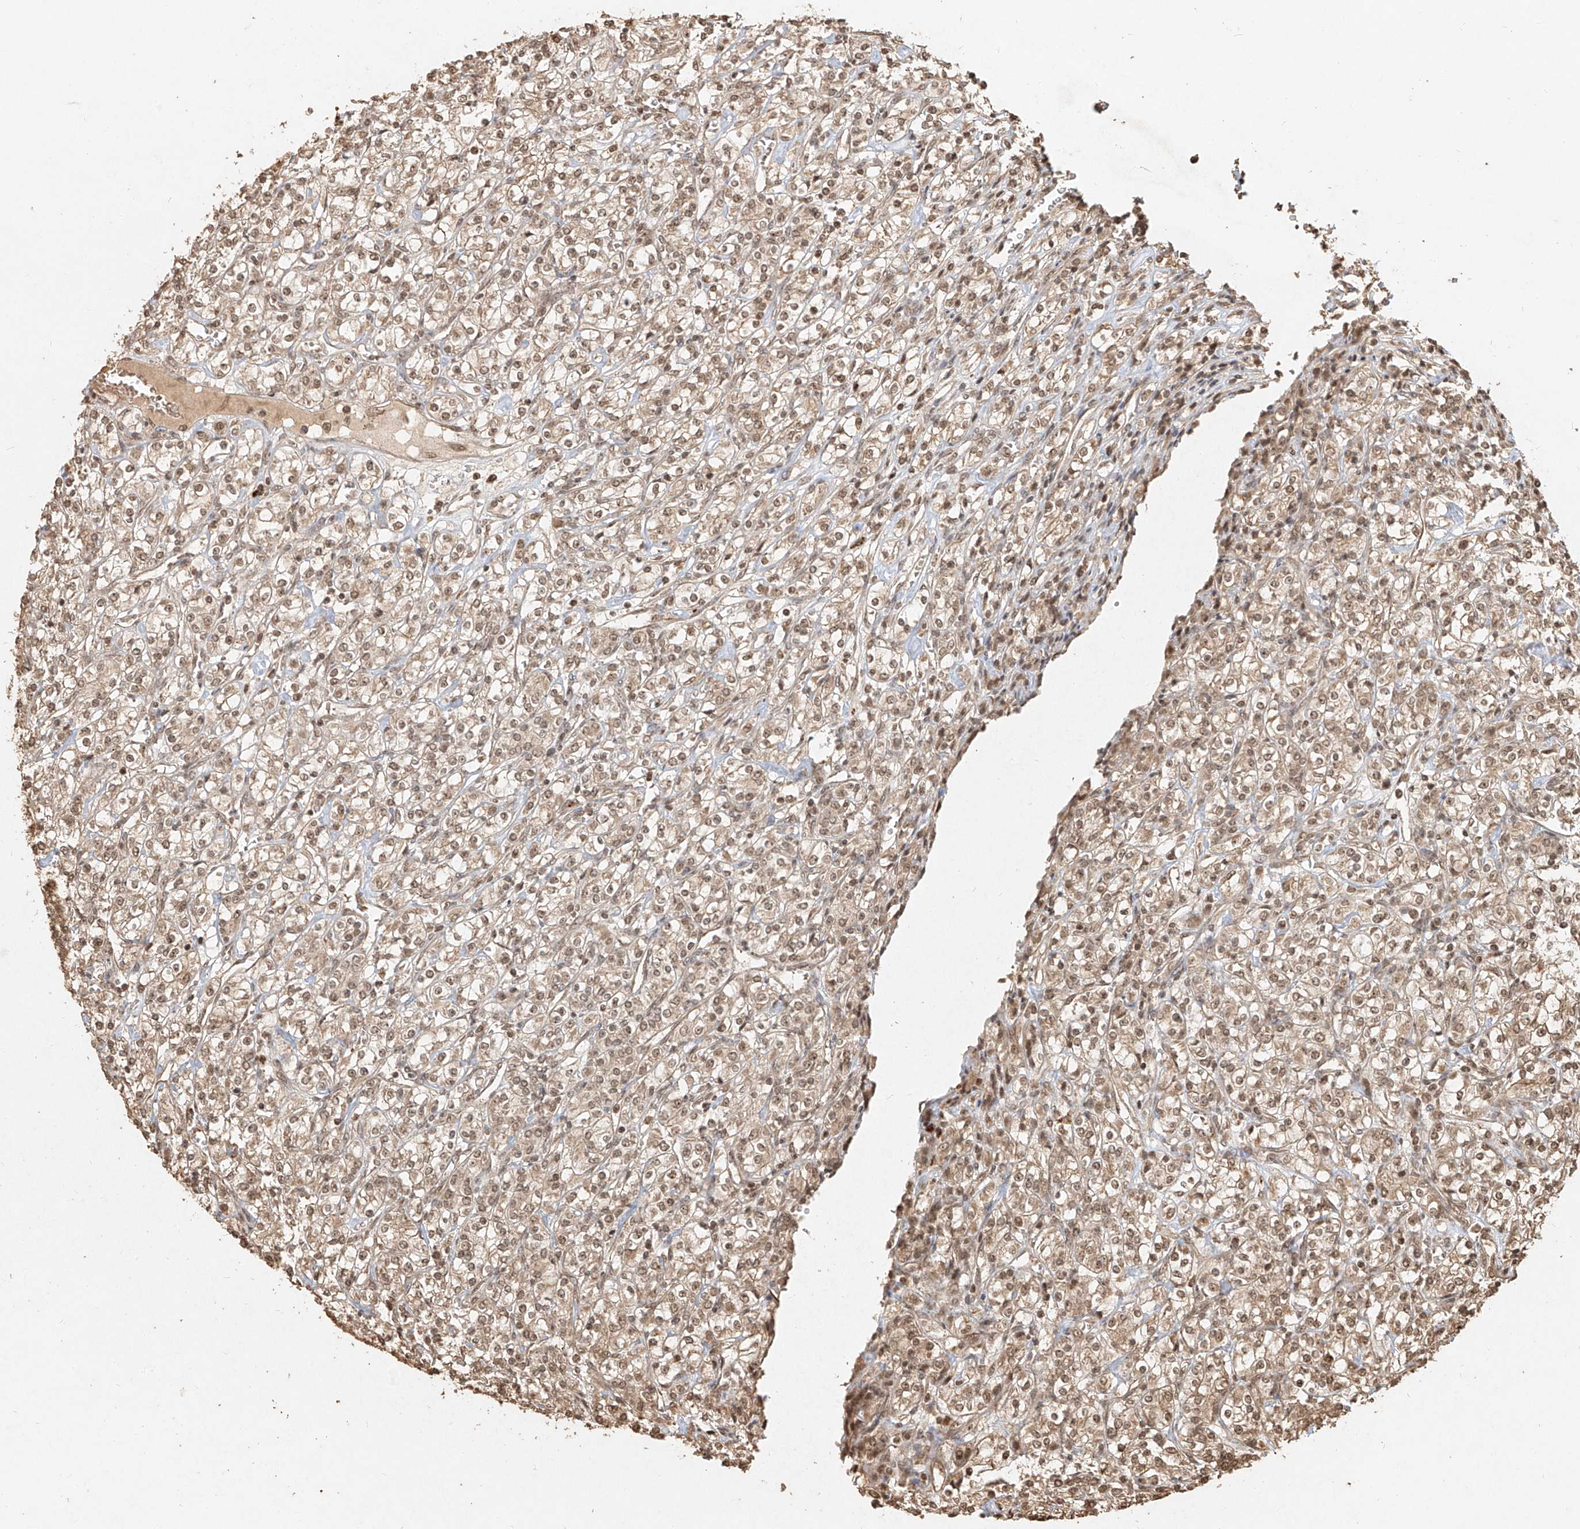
{"staining": {"intensity": "weak", "quantity": ">75%", "location": "cytoplasmic/membranous,nuclear"}, "tissue": "renal cancer", "cell_type": "Tumor cells", "image_type": "cancer", "snomed": [{"axis": "morphology", "description": "Adenocarcinoma, NOS"}, {"axis": "topography", "description": "Kidney"}], "caption": "Immunohistochemical staining of human renal adenocarcinoma shows low levels of weak cytoplasmic/membranous and nuclear protein staining in about >75% of tumor cells.", "gene": "UBE2K", "patient": {"sex": "male", "age": 77}}